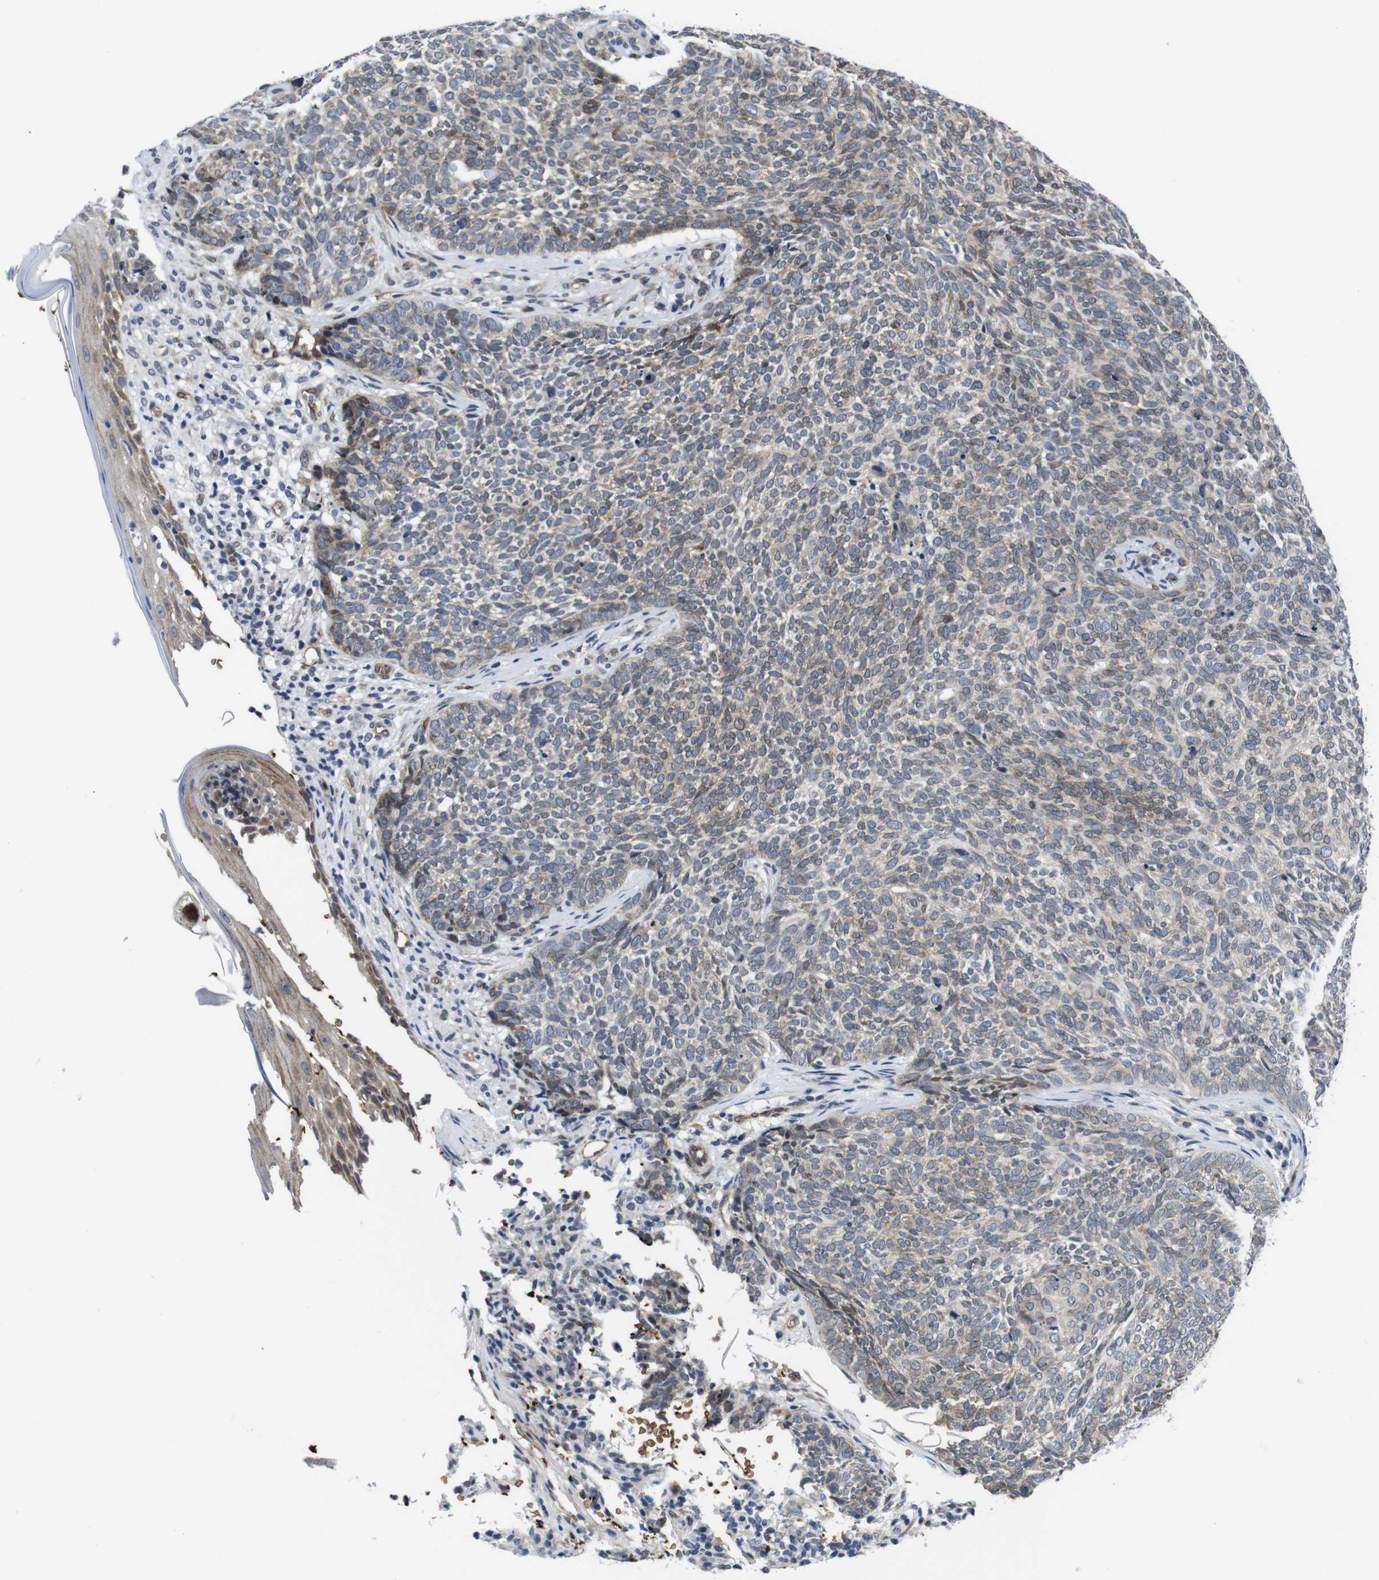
{"staining": {"intensity": "weak", "quantity": ">75%", "location": "cytoplasmic/membranous"}, "tissue": "skin cancer", "cell_type": "Tumor cells", "image_type": "cancer", "snomed": [{"axis": "morphology", "description": "Basal cell carcinoma"}, {"axis": "topography", "description": "Skin"}], "caption": "Basal cell carcinoma (skin) tissue exhibits weak cytoplasmic/membranous staining in approximately >75% of tumor cells Using DAB (brown) and hematoxylin (blue) stains, captured at high magnification using brightfield microscopy.", "gene": "SOCS3", "patient": {"sex": "female", "age": 84}}